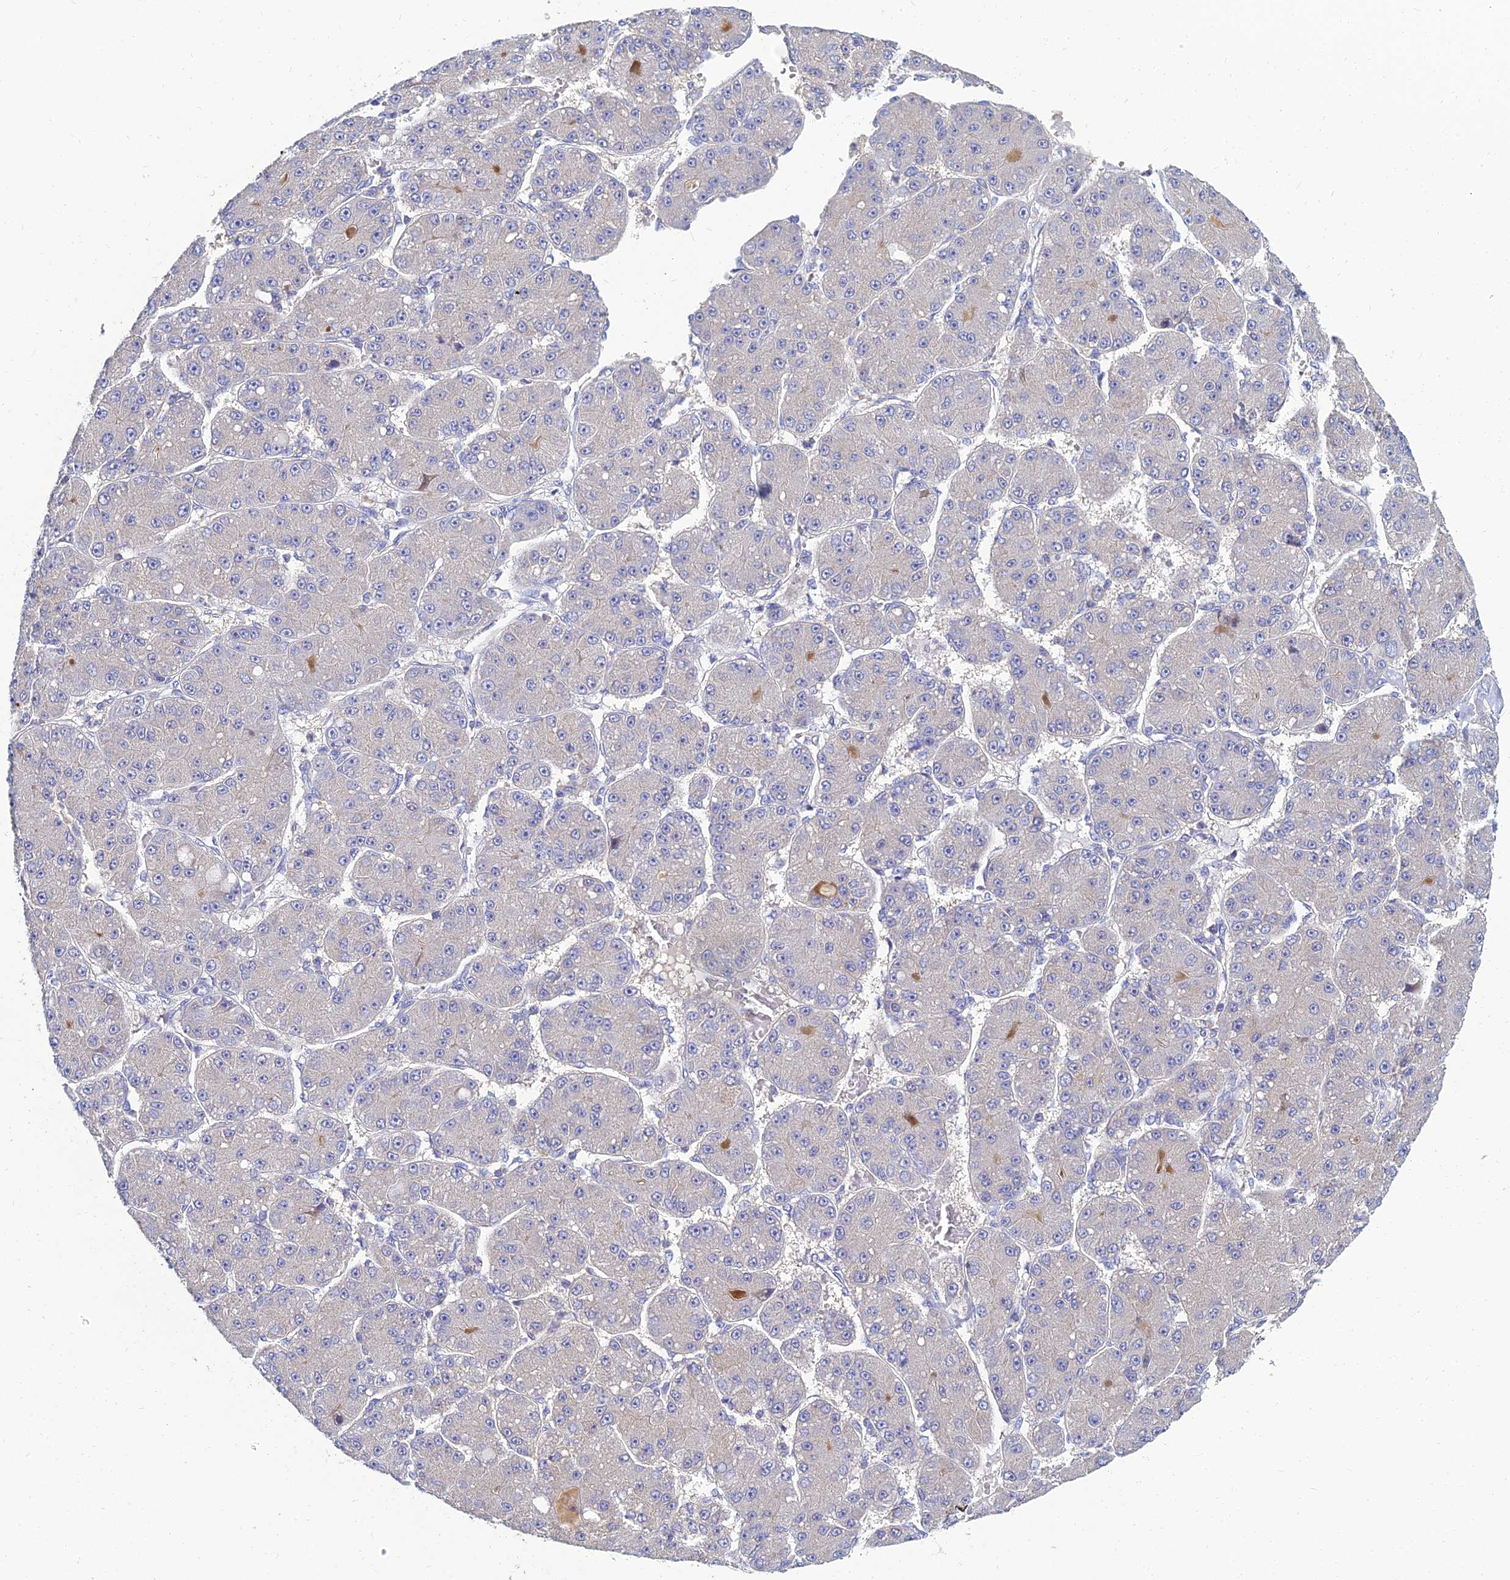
{"staining": {"intensity": "negative", "quantity": "none", "location": "none"}, "tissue": "liver cancer", "cell_type": "Tumor cells", "image_type": "cancer", "snomed": [{"axis": "morphology", "description": "Carcinoma, Hepatocellular, NOS"}, {"axis": "topography", "description": "Liver"}], "caption": "Tumor cells show no significant expression in liver cancer.", "gene": "NPY", "patient": {"sex": "male", "age": 67}}